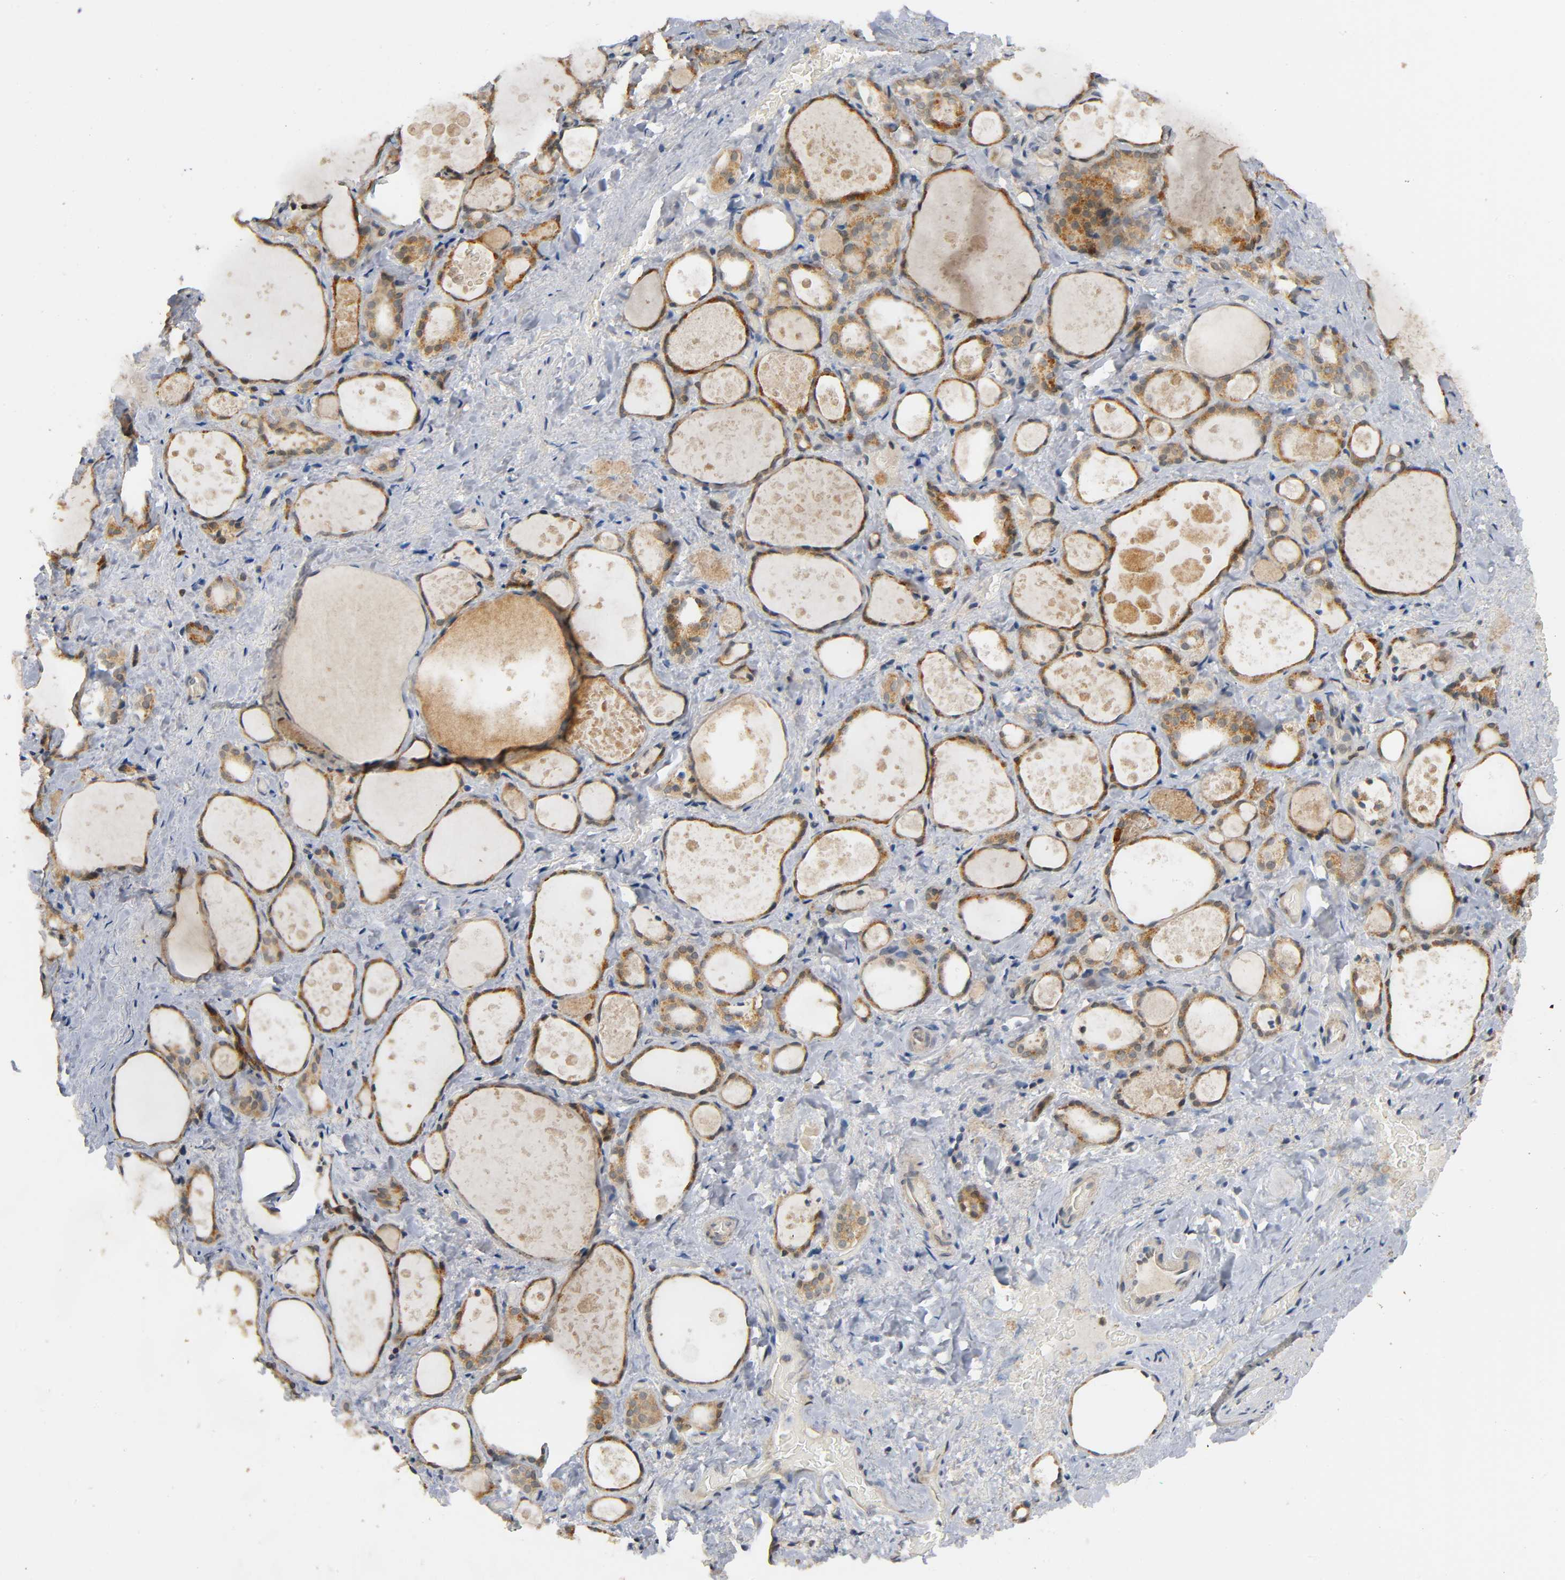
{"staining": {"intensity": "moderate", "quantity": ">75%", "location": "cytoplasmic/membranous"}, "tissue": "thyroid gland", "cell_type": "Glandular cells", "image_type": "normal", "snomed": [{"axis": "morphology", "description": "Normal tissue, NOS"}, {"axis": "topography", "description": "Thyroid gland"}], "caption": "Moderate cytoplasmic/membranous positivity for a protein is seen in about >75% of glandular cells of unremarkable thyroid gland using IHC.", "gene": "MAPK8", "patient": {"sex": "female", "age": 75}}